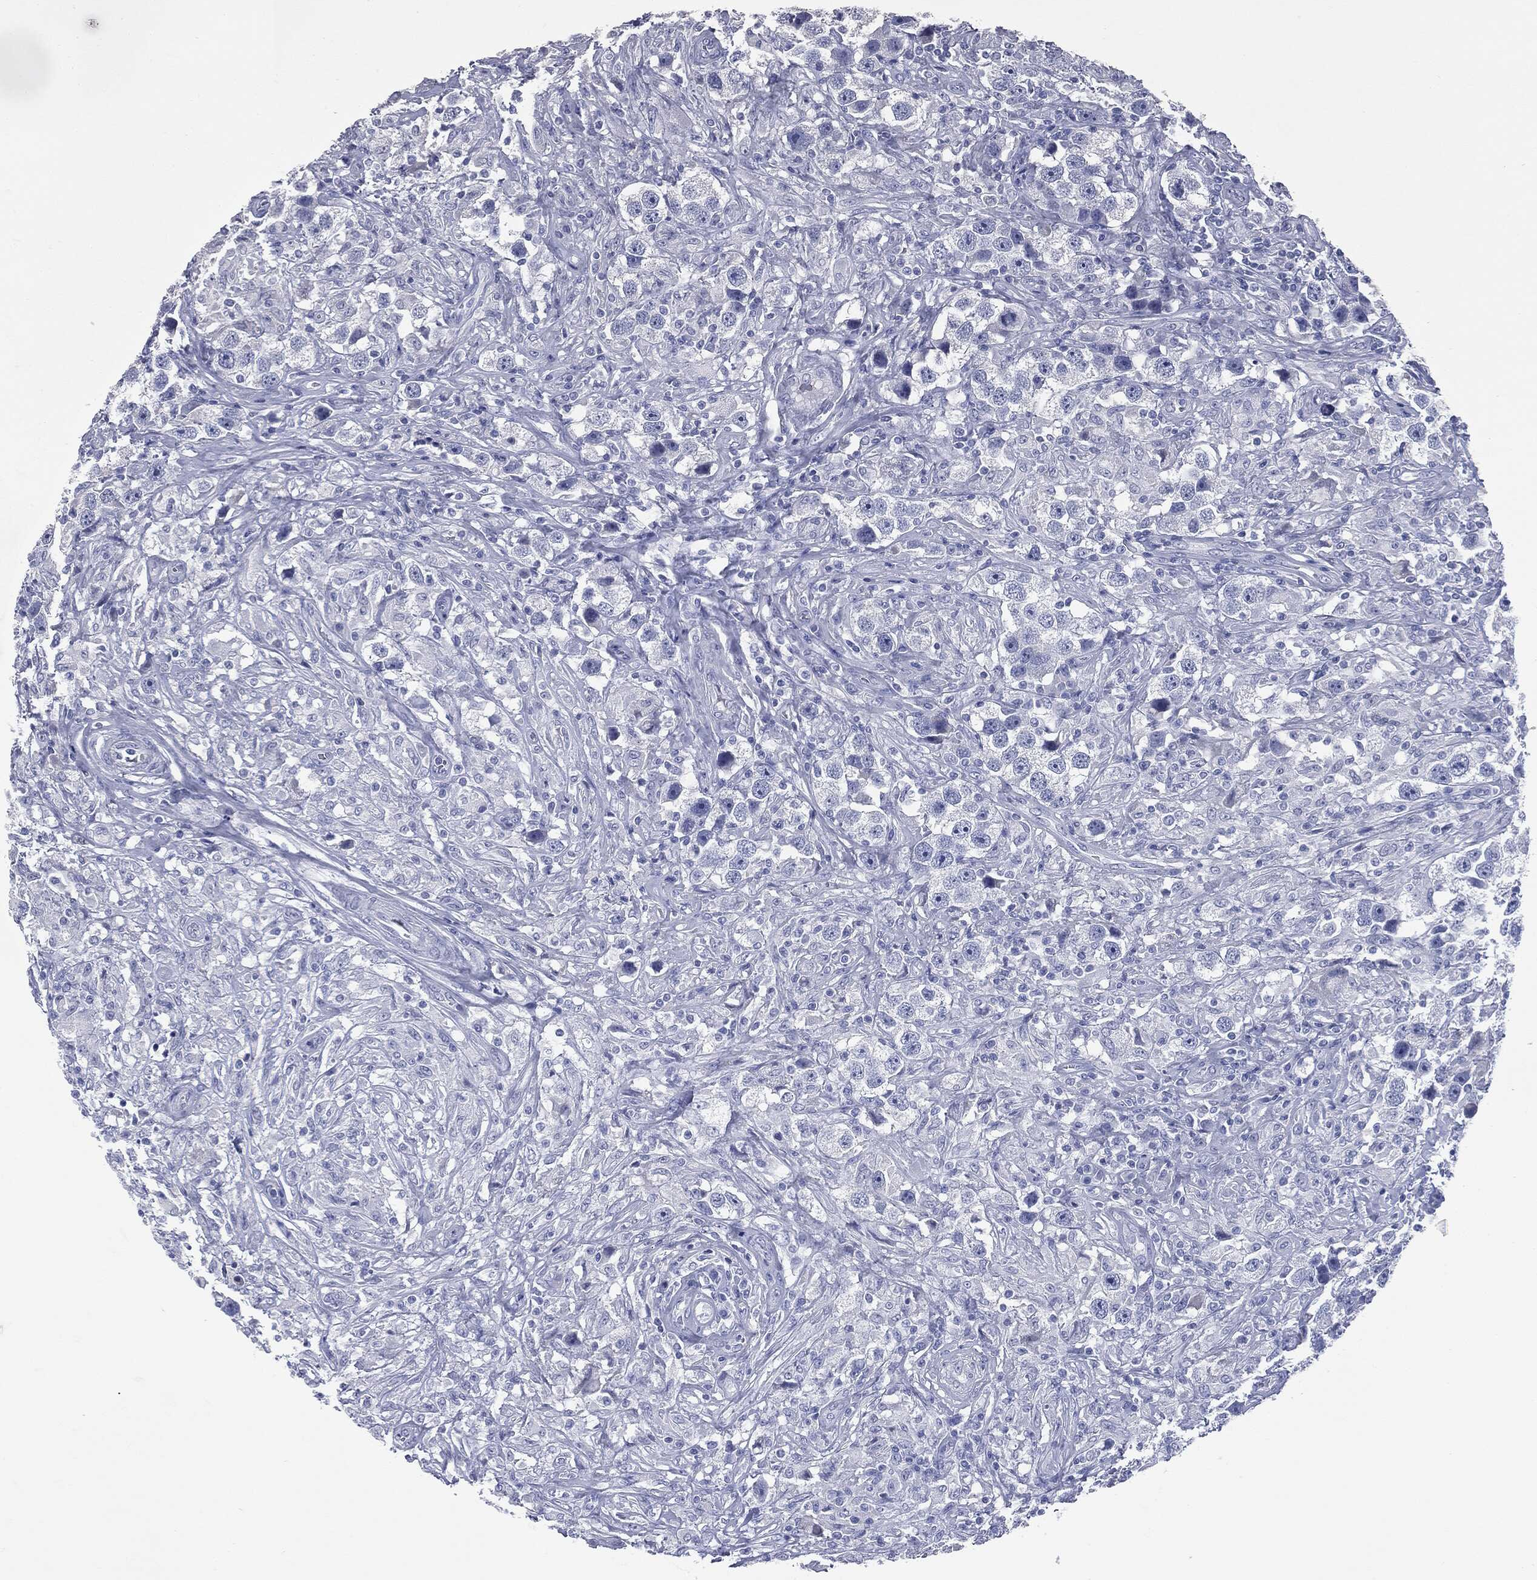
{"staining": {"intensity": "negative", "quantity": "none", "location": "none"}, "tissue": "testis cancer", "cell_type": "Tumor cells", "image_type": "cancer", "snomed": [{"axis": "morphology", "description": "Seminoma, NOS"}, {"axis": "topography", "description": "Testis"}], "caption": "Photomicrograph shows no significant protein staining in tumor cells of testis cancer (seminoma).", "gene": "ATP2A1", "patient": {"sex": "male", "age": 49}}